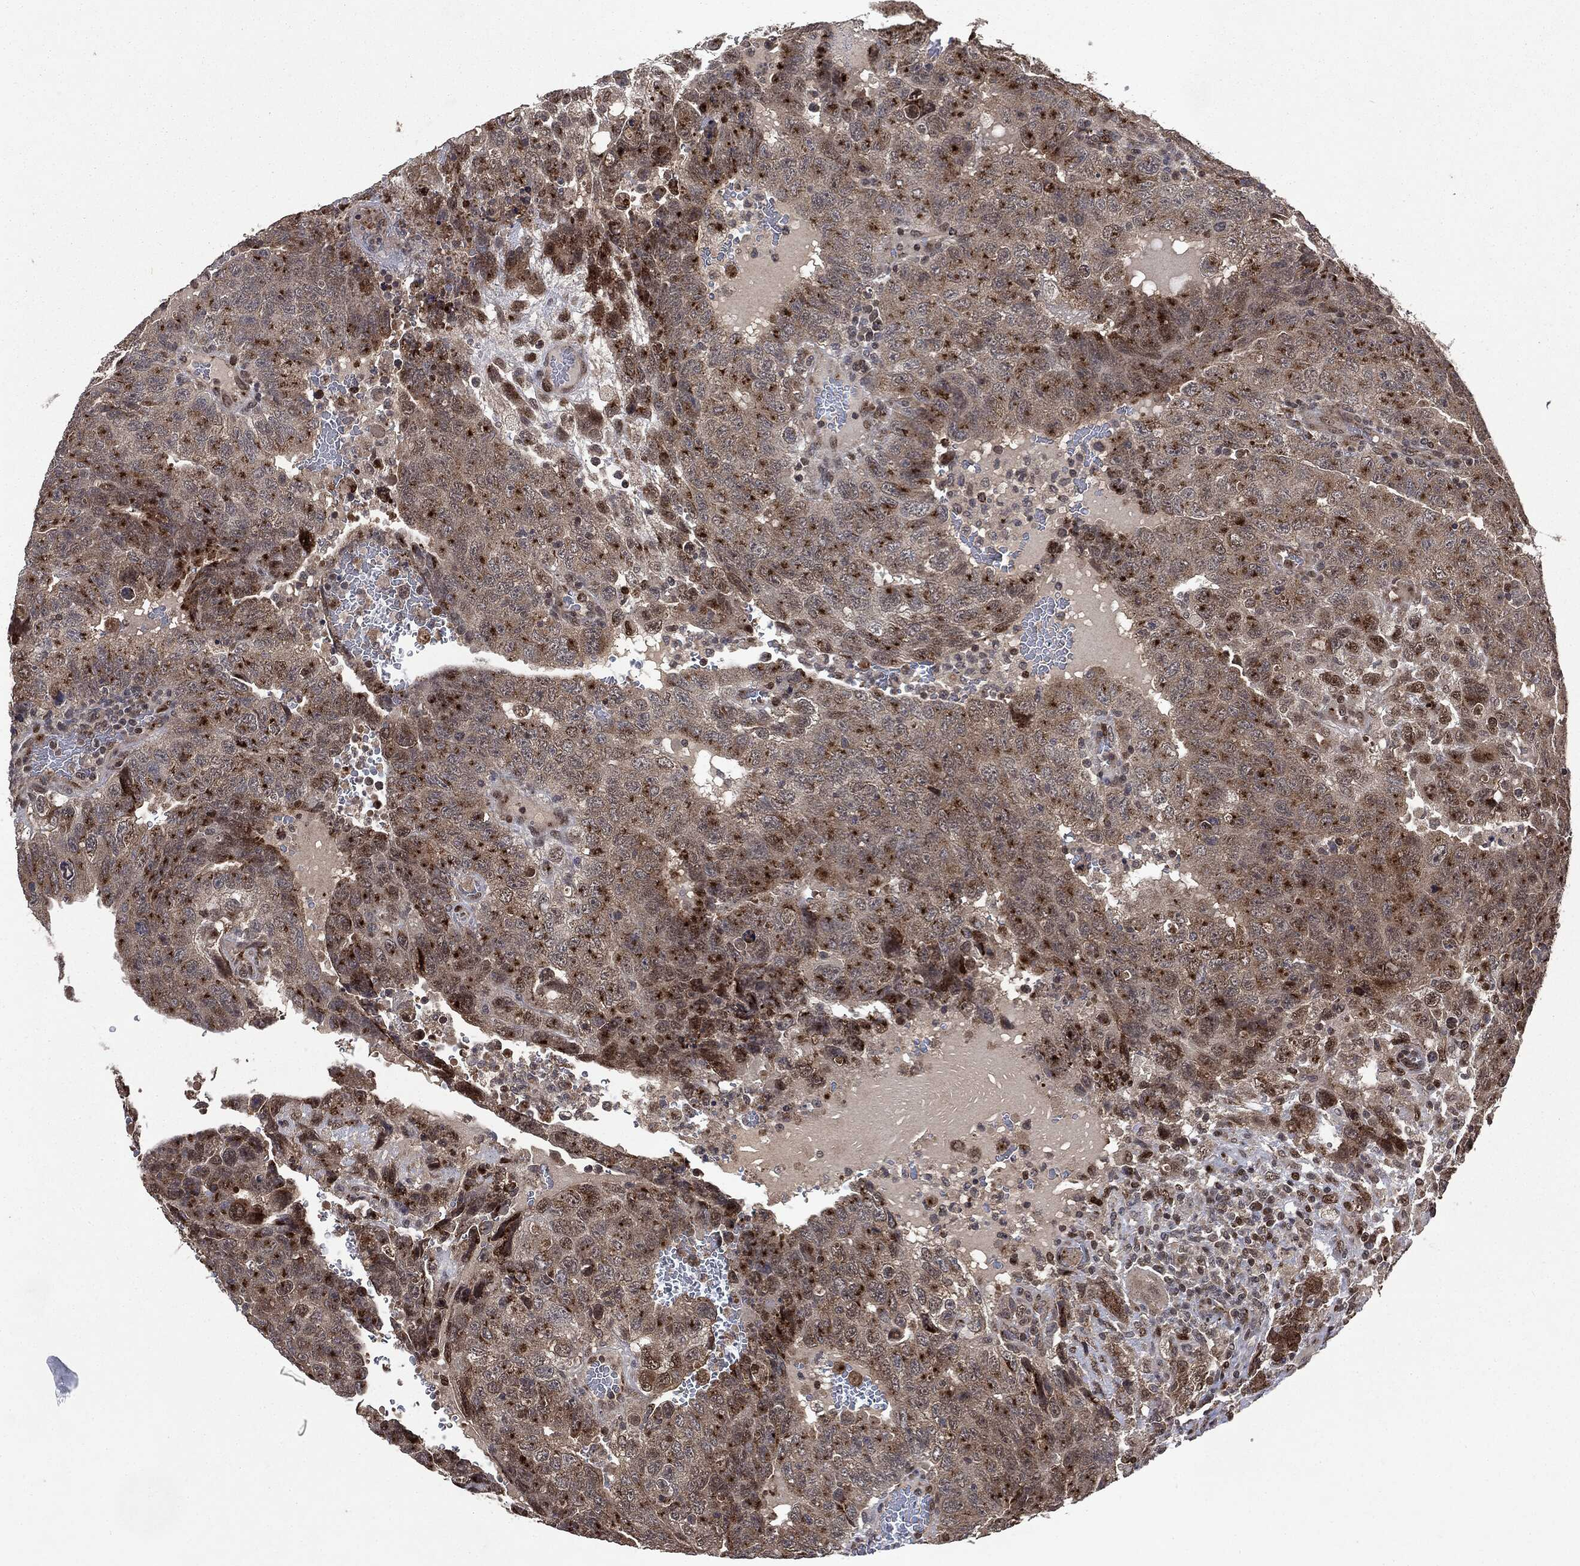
{"staining": {"intensity": "strong", "quantity": ">75%", "location": "cytoplasmic/membranous"}, "tissue": "testis cancer", "cell_type": "Tumor cells", "image_type": "cancer", "snomed": [{"axis": "morphology", "description": "Carcinoma, Embryonal, NOS"}, {"axis": "topography", "description": "Testis"}], "caption": "Brown immunohistochemical staining in embryonal carcinoma (testis) reveals strong cytoplasmic/membranous staining in about >75% of tumor cells.", "gene": "PLPPR2", "patient": {"sex": "male", "age": 34}}